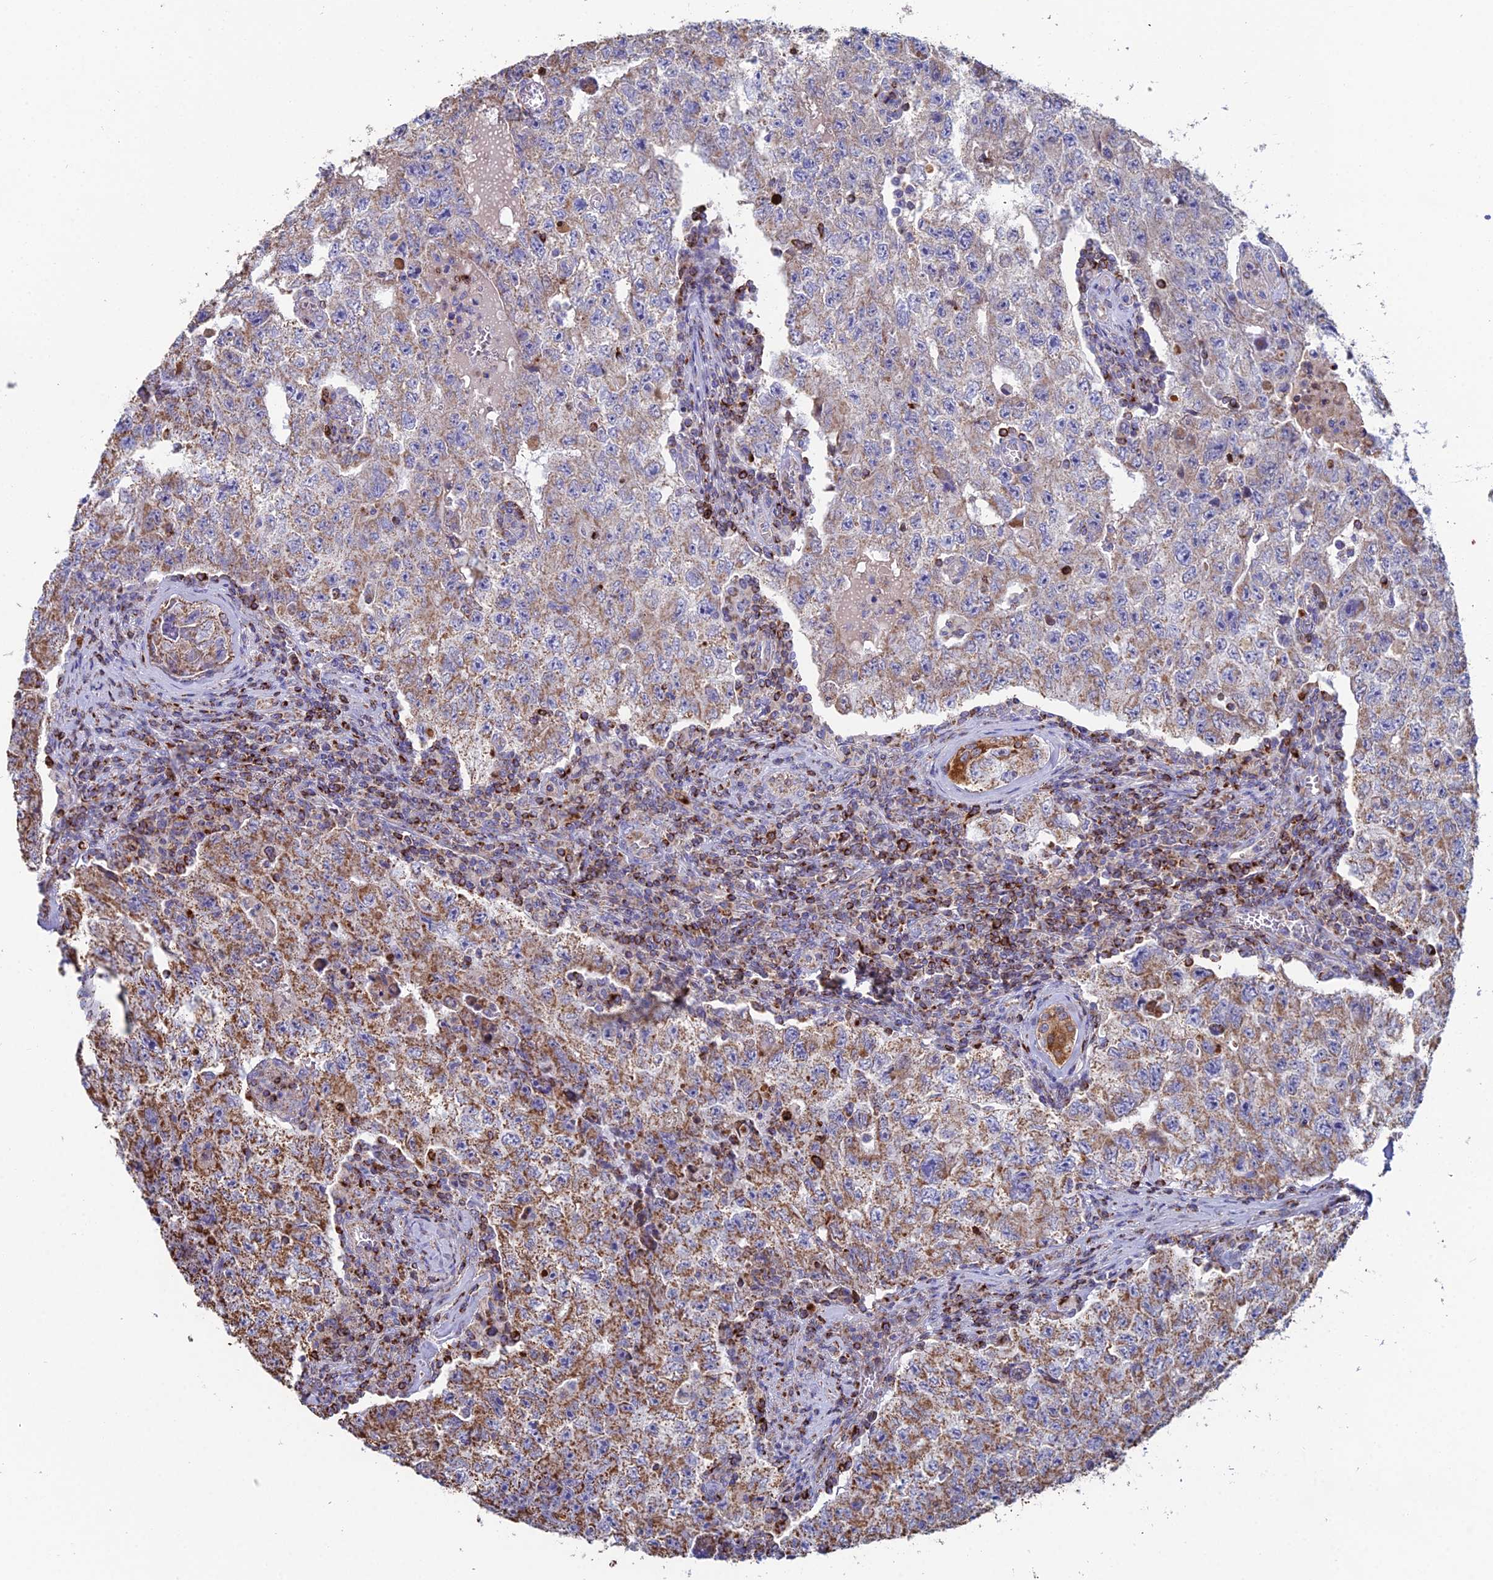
{"staining": {"intensity": "moderate", "quantity": "25%-75%", "location": "cytoplasmic/membranous"}, "tissue": "testis cancer", "cell_type": "Tumor cells", "image_type": "cancer", "snomed": [{"axis": "morphology", "description": "Carcinoma, Embryonal, NOS"}, {"axis": "topography", "description": "Testis"}], "caption": "Testis cancer (embryonal carcinoma) was stained to show a protein in brown. There is medium levels of moderate cytoplasmic/membranous staining in about 25%-75% of tumor cells.", "gene": "SPOCK2", "patient": {"sex": "male", "age": 17}}